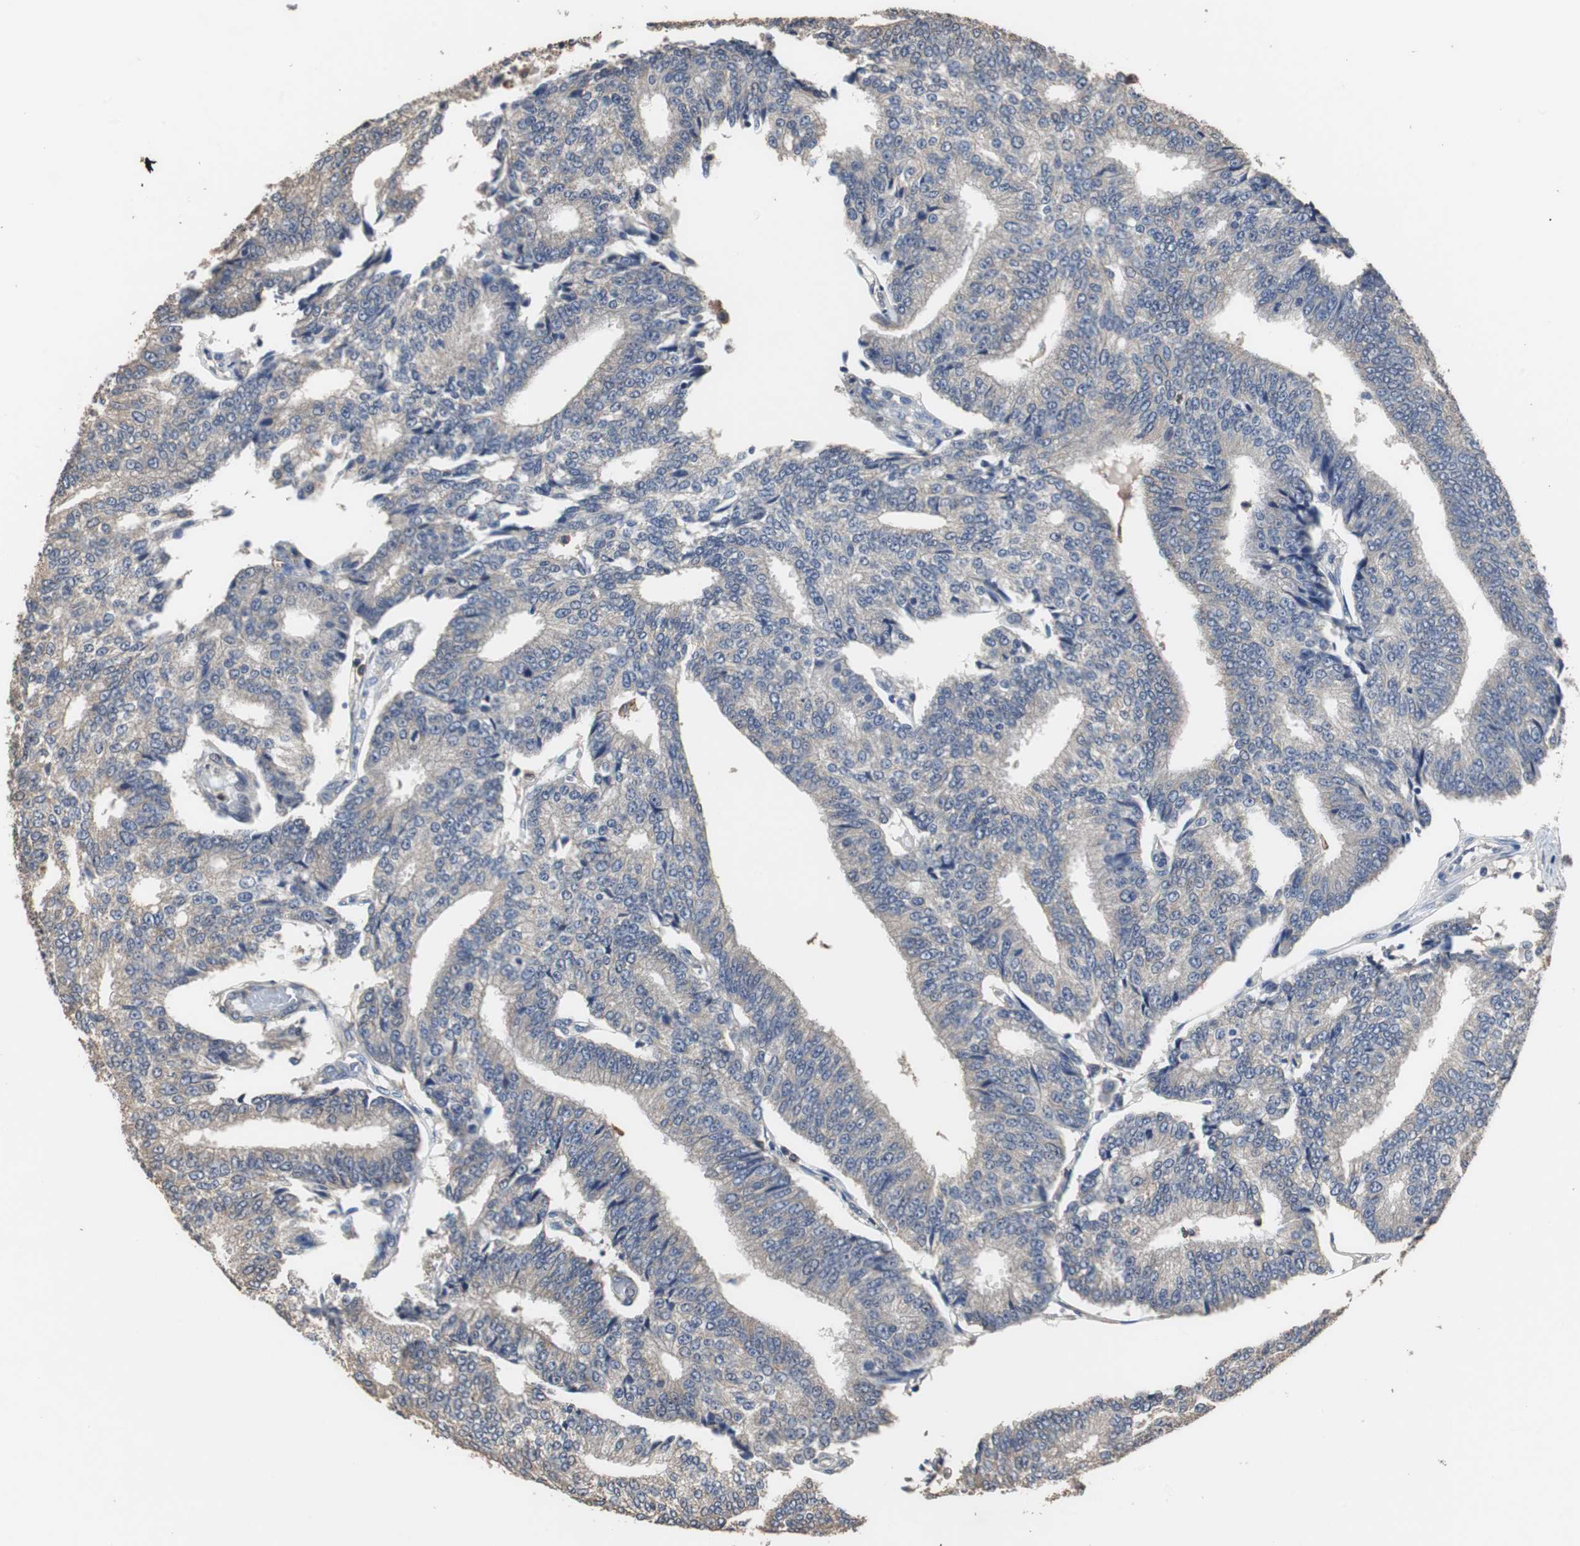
{"staining": {"intensity": "negative", "quantity": "none", "location": "none"}, "tissue": "prostate cancer", "cell_type": "Tumor cells", "image_type": "cancer", "snomed": [{"axis": "morphology", "description": "Adenocarcinoma, High grade"}, {"axis": "topography", "description": "Prostate"}], "caption": "Immunohistochemistry (IHC) of human prostate cancer (high-grade adenocarcinoma) demonstrates no expression in tumor cells. Brightfield microscopy of immunohistochemistry stained with DAB (brown) and hematoxylin (blue), captured at high magnification.", "gene": "SCIMP", "patient": {"sex": "male", "age": 55}}